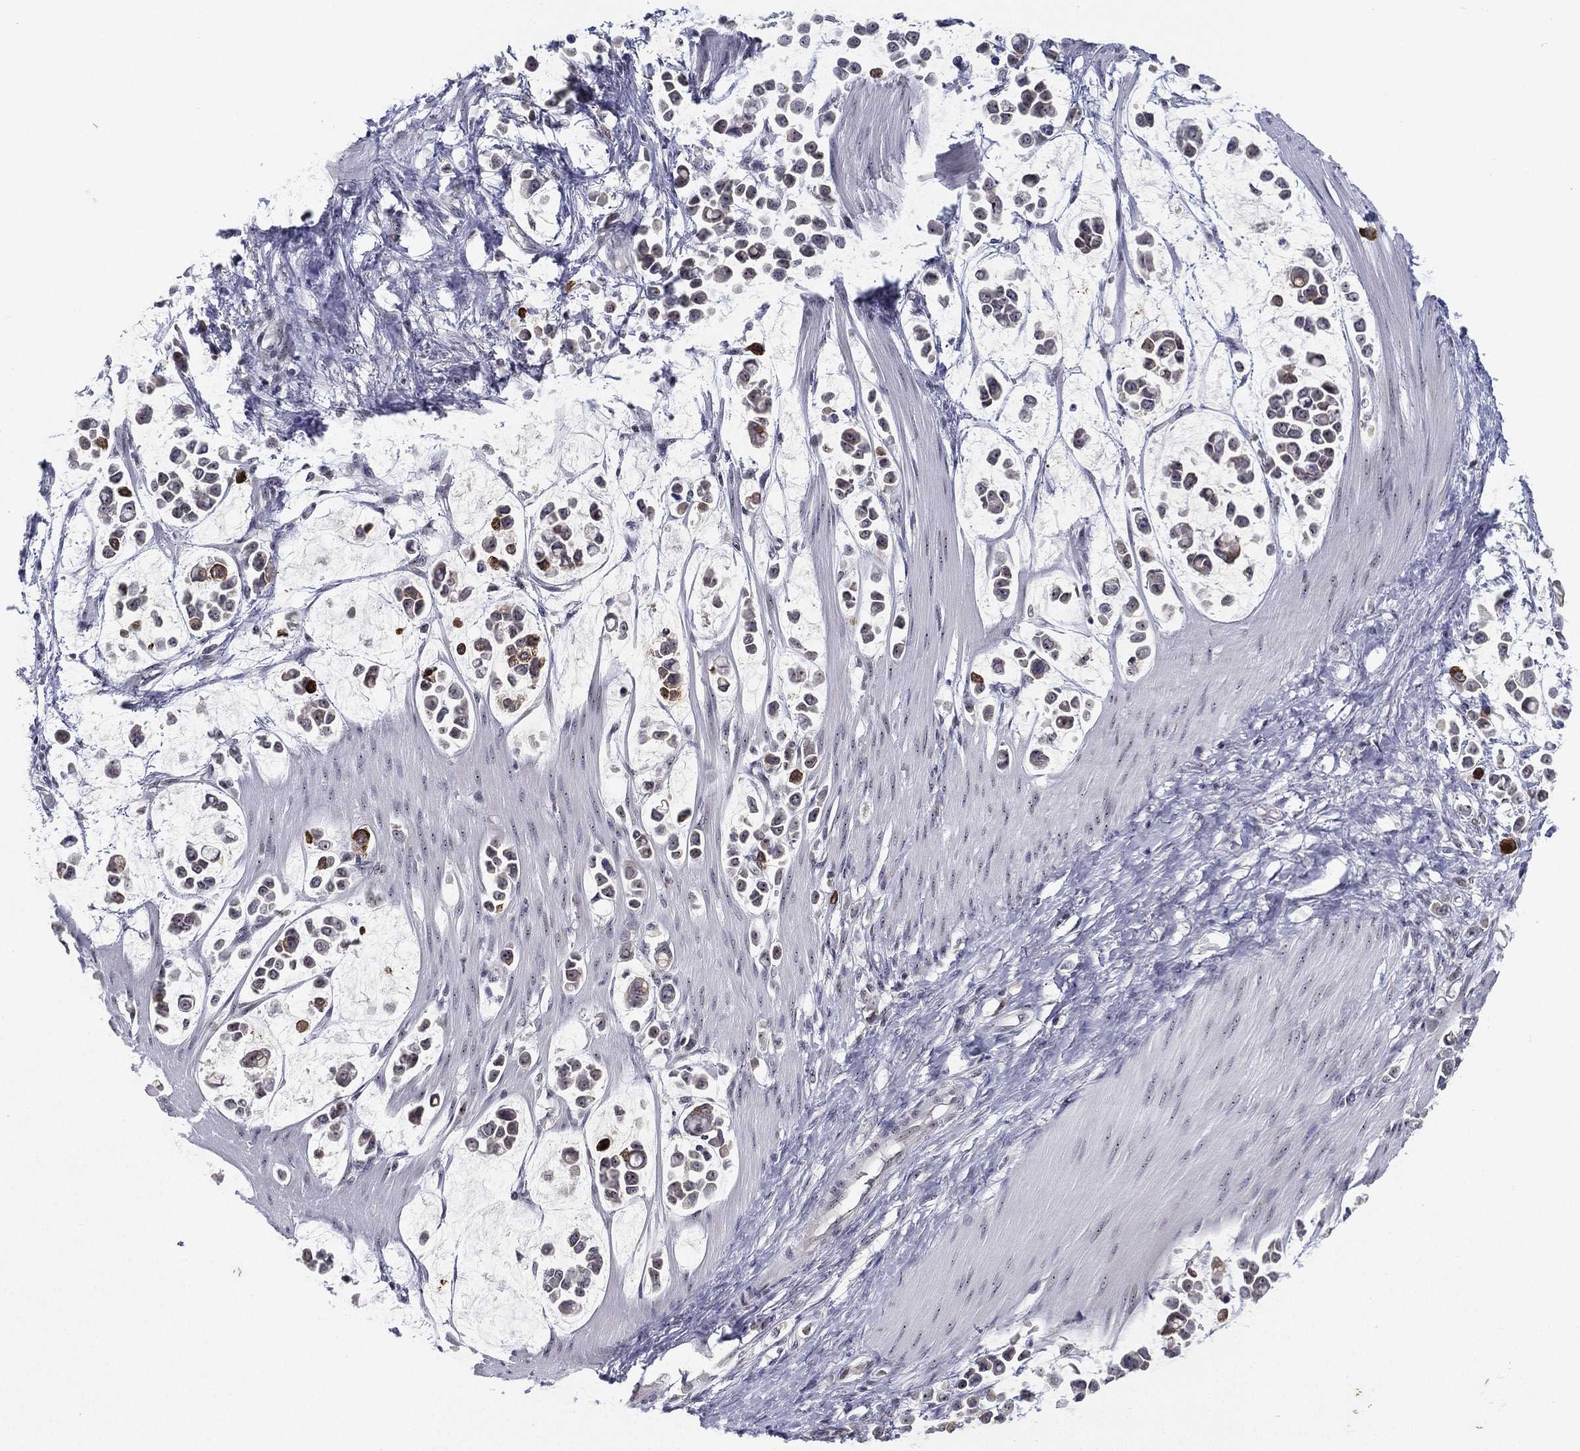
{"staining": {"intensity": "weak", "quantity": "<25%", "location": "cytoplasmic/membranous"}, "tissue": "stomach cancer", "cell_type": "Tumor cells", "image_type": "cancer", "snomed": [{"axis": "morphology", "description": "Adenocarcinoma, NOS"}, {"axis": "topography", "description": "Stomach"}], "caption": "High power microscopy image of an IHC photomicrograph of stomach adenocarcinoma, revealing no significant positivity in tumor cells. (Brightfield microscopy of DAB (3,3'-diaminobenzidine) immunohistochemistry (IHC) at high magnification).", "gene": "MS4A8", "patient": {"sex": "male", "age": 82}}